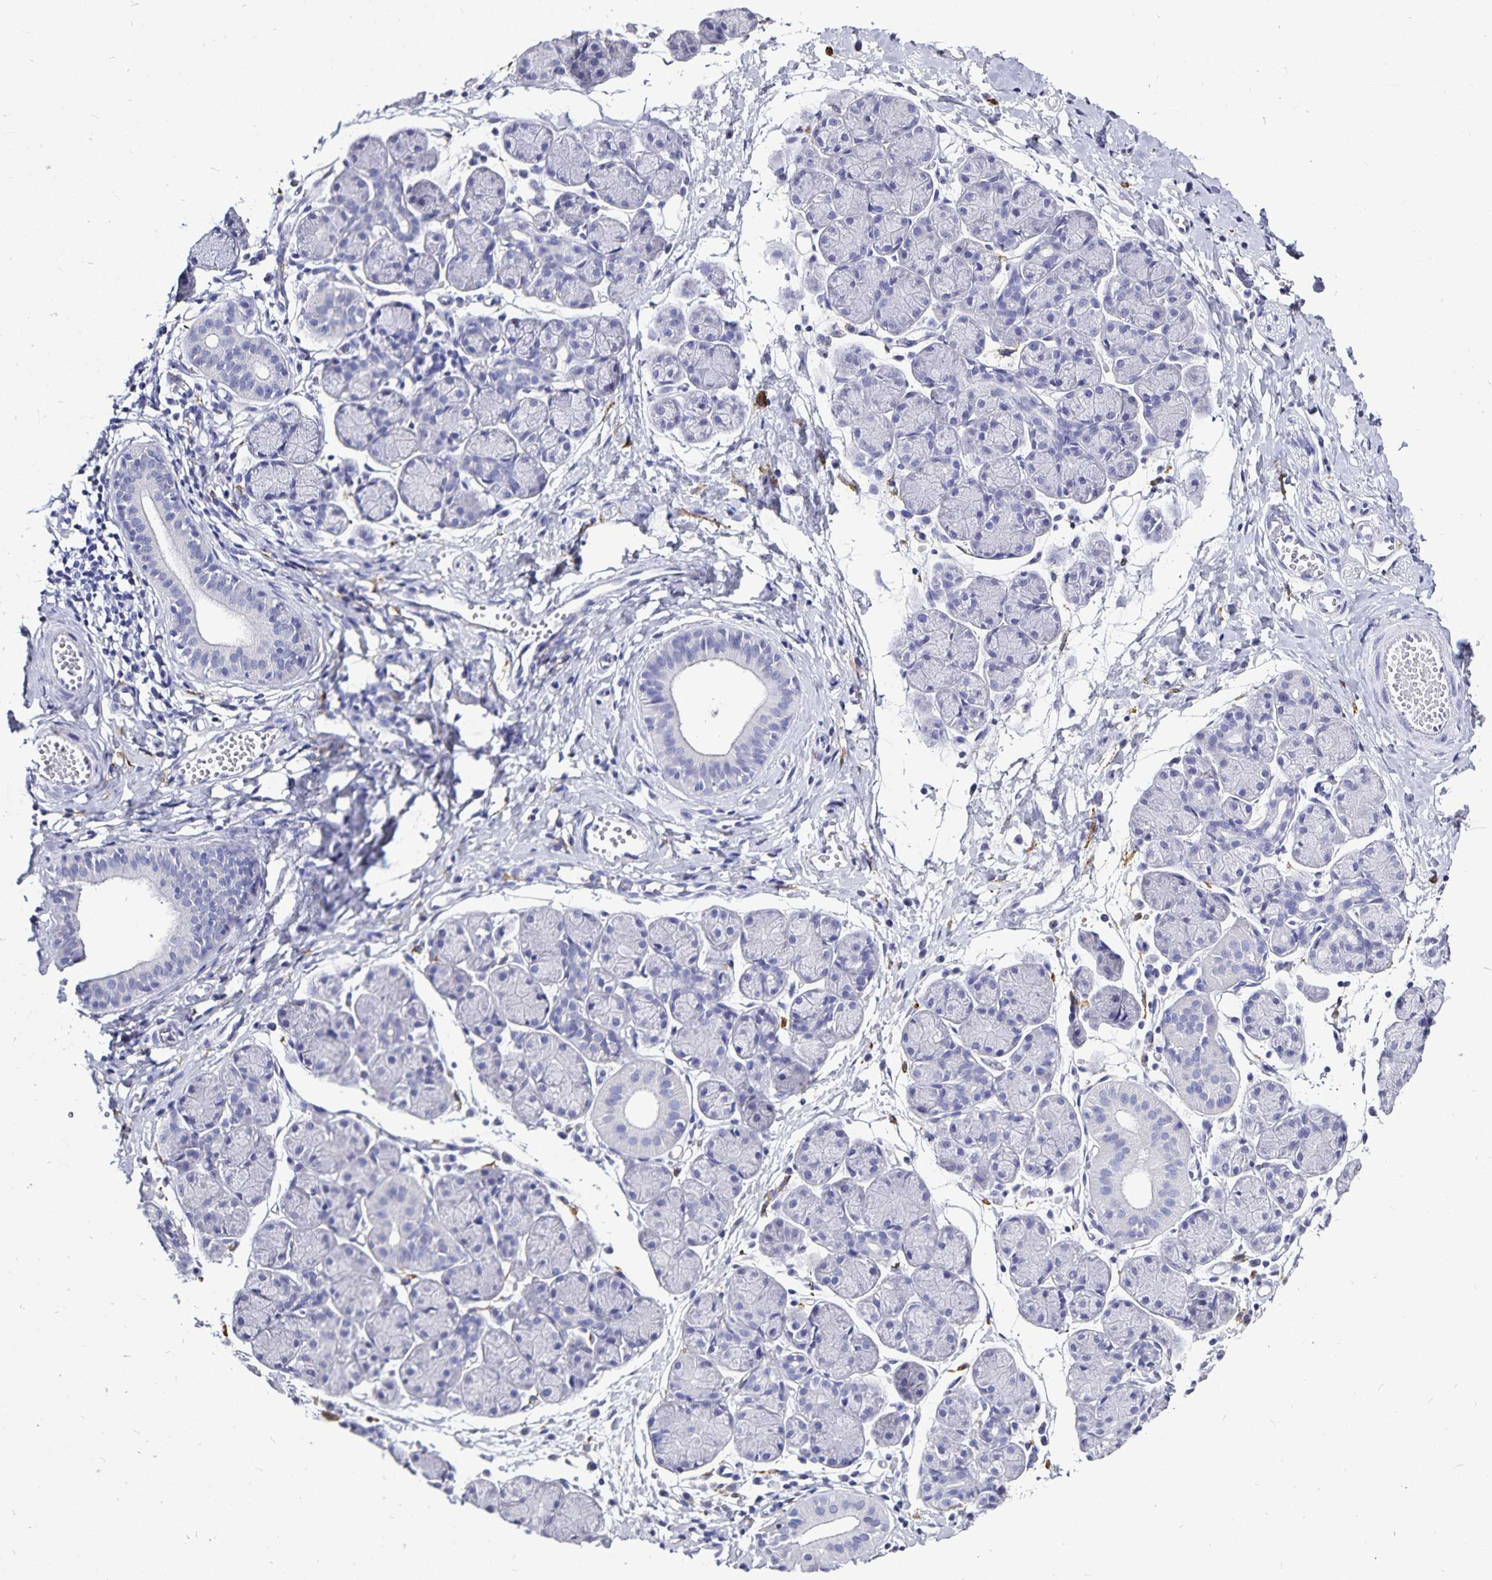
{"staining": {"intensity": "negative", "quantity": "none", "location": "none"}, "tissue": "salivary gland", "cell_type": "Glandular cells", "image_type": "normal", "snomed": [{"axis": "morphology", "description": "Normal tissue, NOS"}, {"axis": "morphology", "description": "Inflammation, NOS"}, {"axis": "topography", "description": "Lymph node"}, {"axis": "topography", "description": "Salivary gland"}], "caption": "Immunohistochemistry image of unremarkable salivary gland stained for a protein (brown), which exhibits no staining in glandular cells. (Stains: DAB IHC with hematoxylin counter stain, Microscopy: brightfield microscopy at high magnification).", "gene": "PLAC1", "patient": {"sex": "male", "age": 3}}